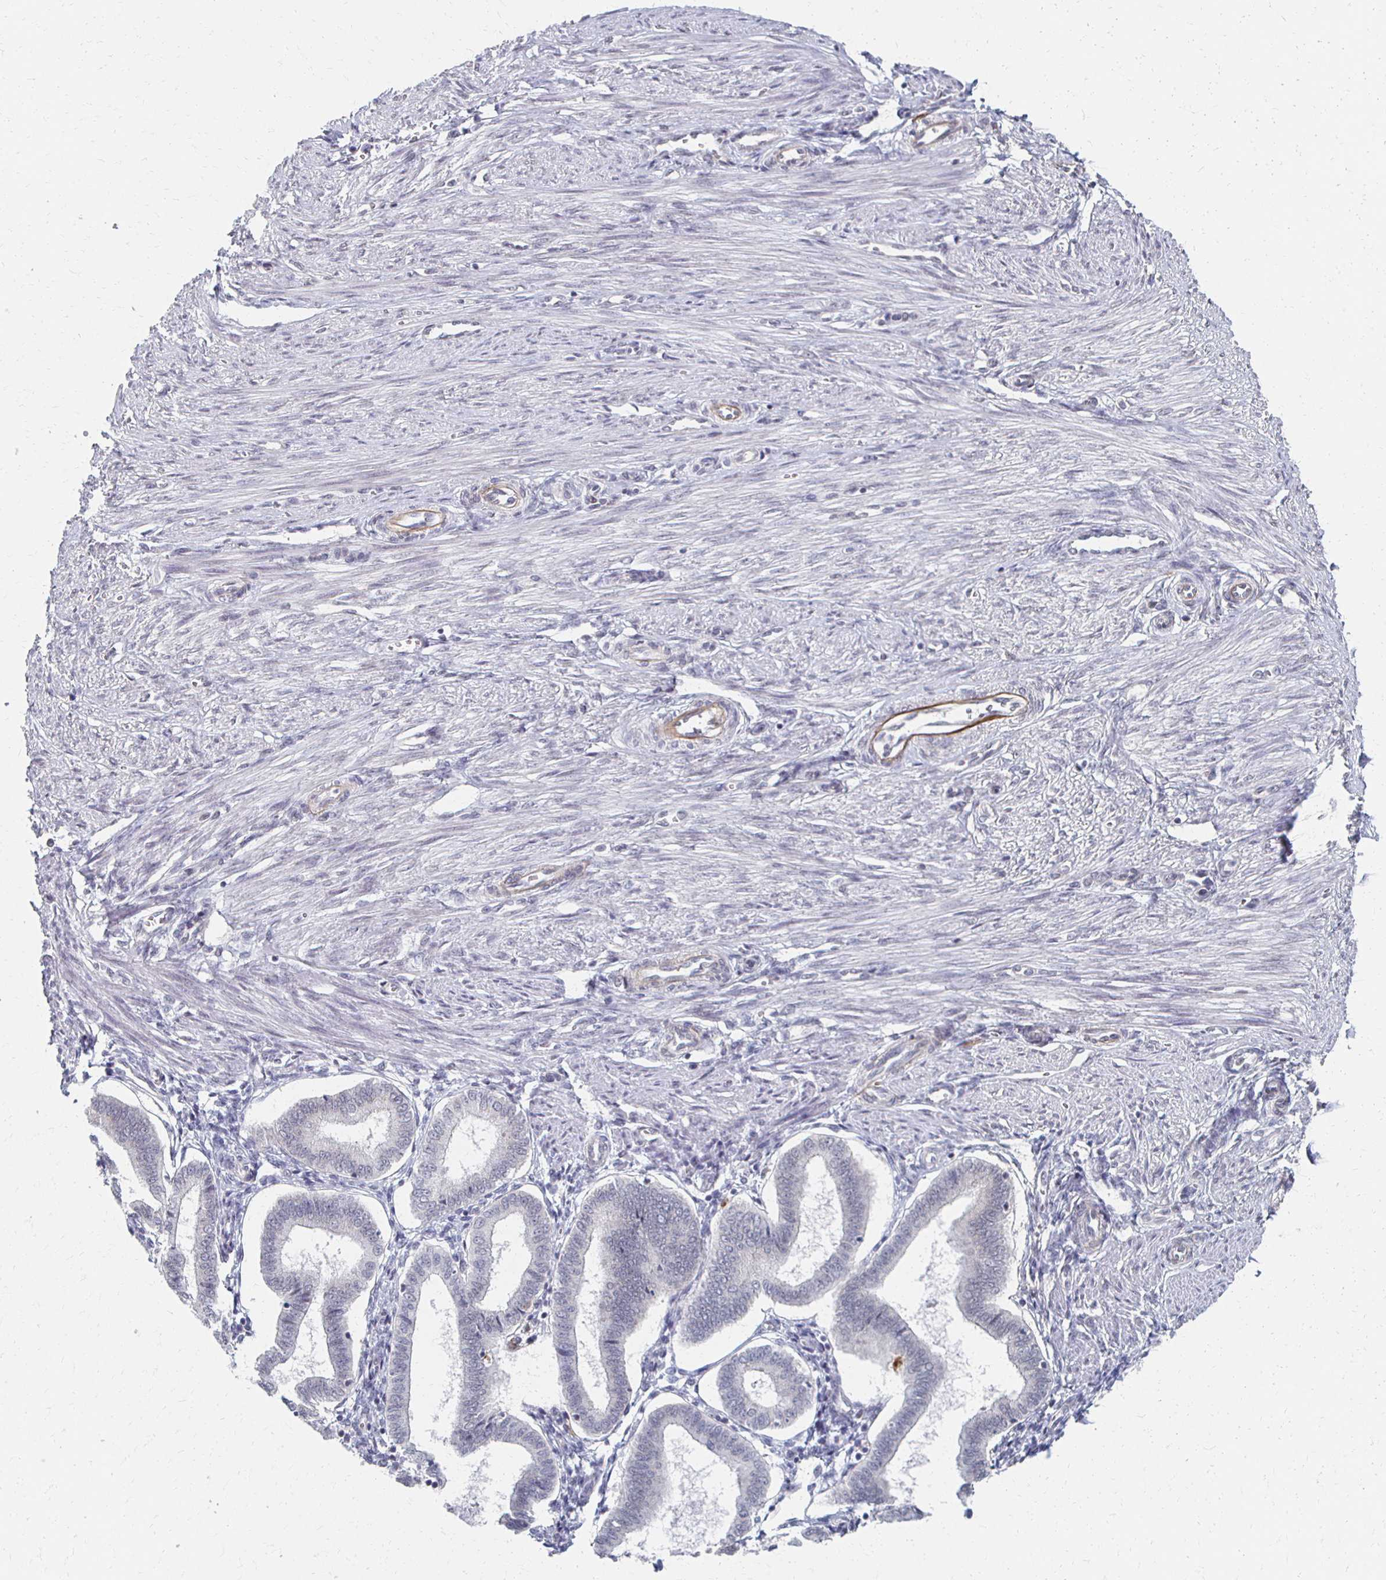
{"staining": {"intensity": "negative", "quantity": "none", "location": "none"}, "tissue": "endometrium", "cell_type": "Cells in endometrial stroma", "image_type": "normal", "snomed": [{"axis": "morphology", "description": "Normal tissue, NOS"}, {"axis": "topography", "description": "Endometrium"}], "caption": "Immunohistochemical staining of unremarkable endometrium shows no significant expression in cells in endometrial stroma.", "gene": "DAB1", "patient": {"sex": "female", "age": 24}}